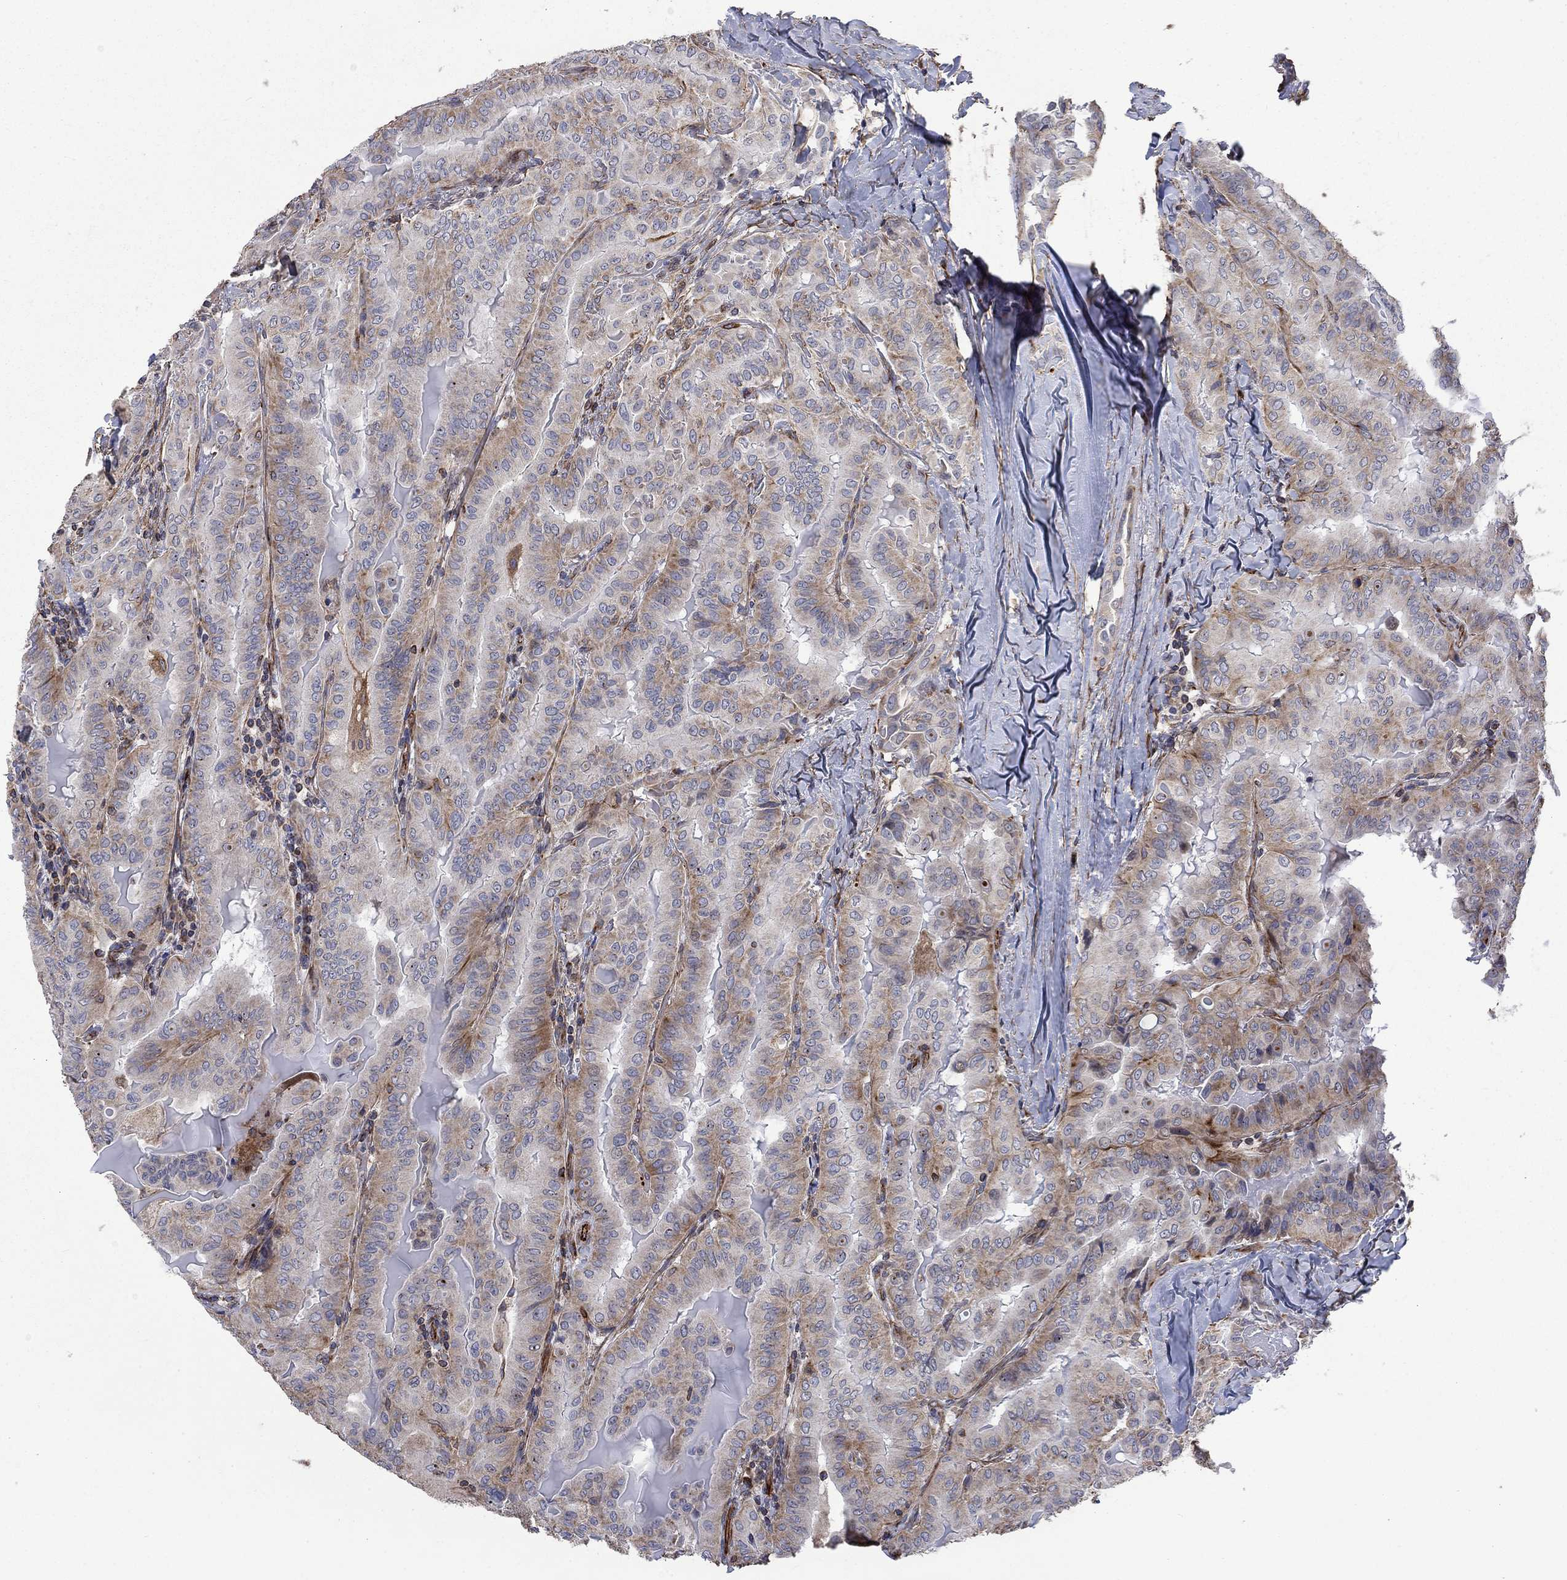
{"staining": {"intensity": "moderate", "quantity": "<25%", "location": "cytoplasmic/membranous"}, "tissue": "thyroid cancer", "cell_type": "Tumor cells", "image_type": "cancer", "snomed": [{"axis": "morphology", "description": "Papillary adenocarcinoma, NOS"}, {"axis": "topography", "description": "Thyroid gland"}], "caption": "Tumor cells exhibit low levels of moderate cytoplasmic/membranous staining in approximately <25% of cells in thyroid cancer.", "gene": "NDUFC1", "patient": {"sex": "female", "age": 68}}